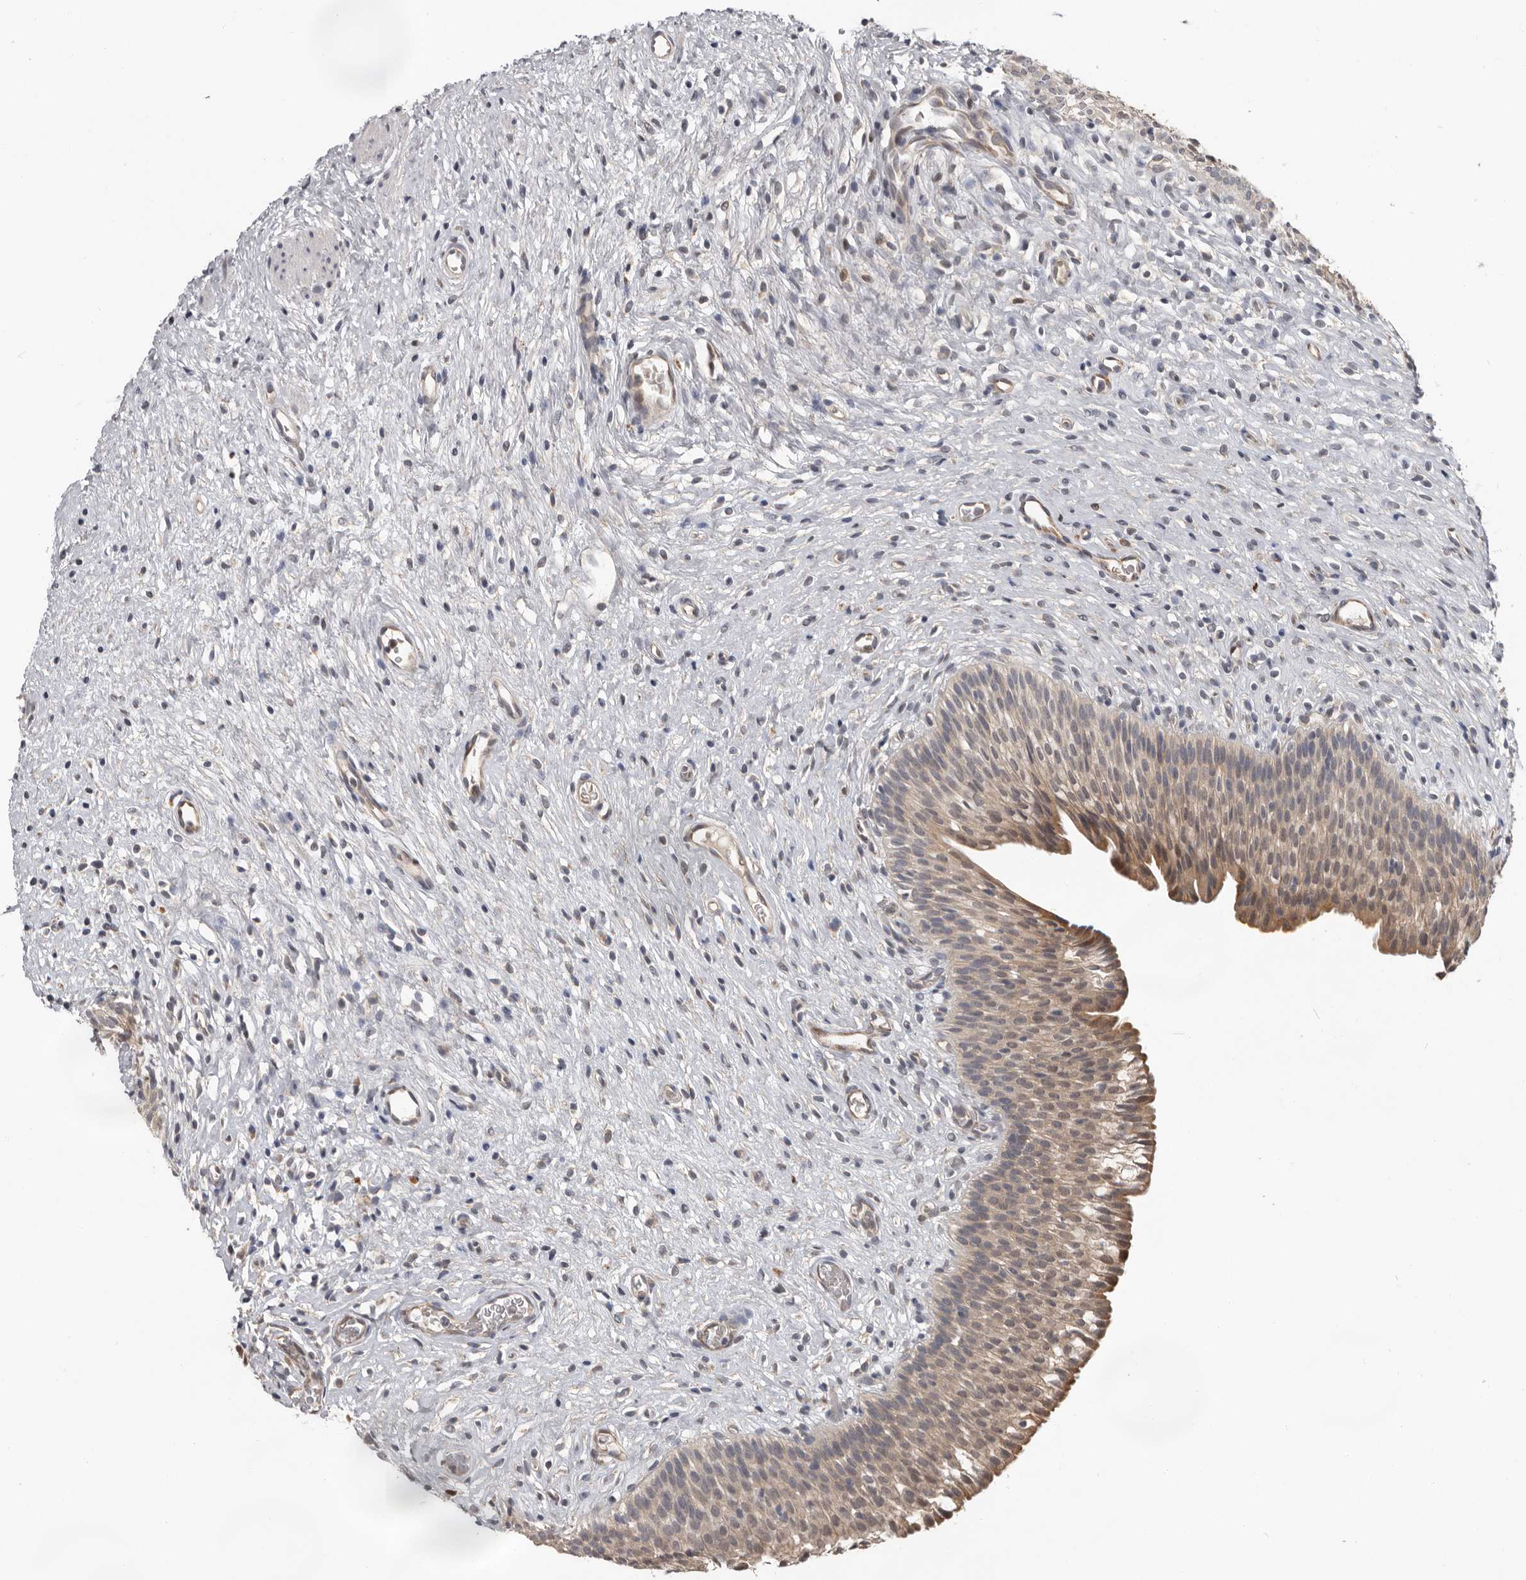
{"staining": {"intensity": "moderate", "quantity": ">75%", "location": "cytoplasmic/membranous,nuclear"}, "tissue": "urinary bladder", "cell_type": "Urothelial cells", "image_type": "normal", "snomed": [{"axis": "morphology", "description": "Normal tissue, NOS"}, {"axis": "topography", "description": "Urinary bladder"}], "caption": "Immunohistochemistry (IHC) staining of benign urinary bladder, which displays medium levels of moderate cytoplasmic/membranous,nuclear expression in approximately >75% of urothelial cells indicating moderate cytoplasmic/membranous,nuclear protein expression. The staining was performed using DAB (brown) for protein detection and nuclei were counterstained in hematoxylin (blue).", "gene": "MTF1", "patient": {"sex": "male", "age": 1}}